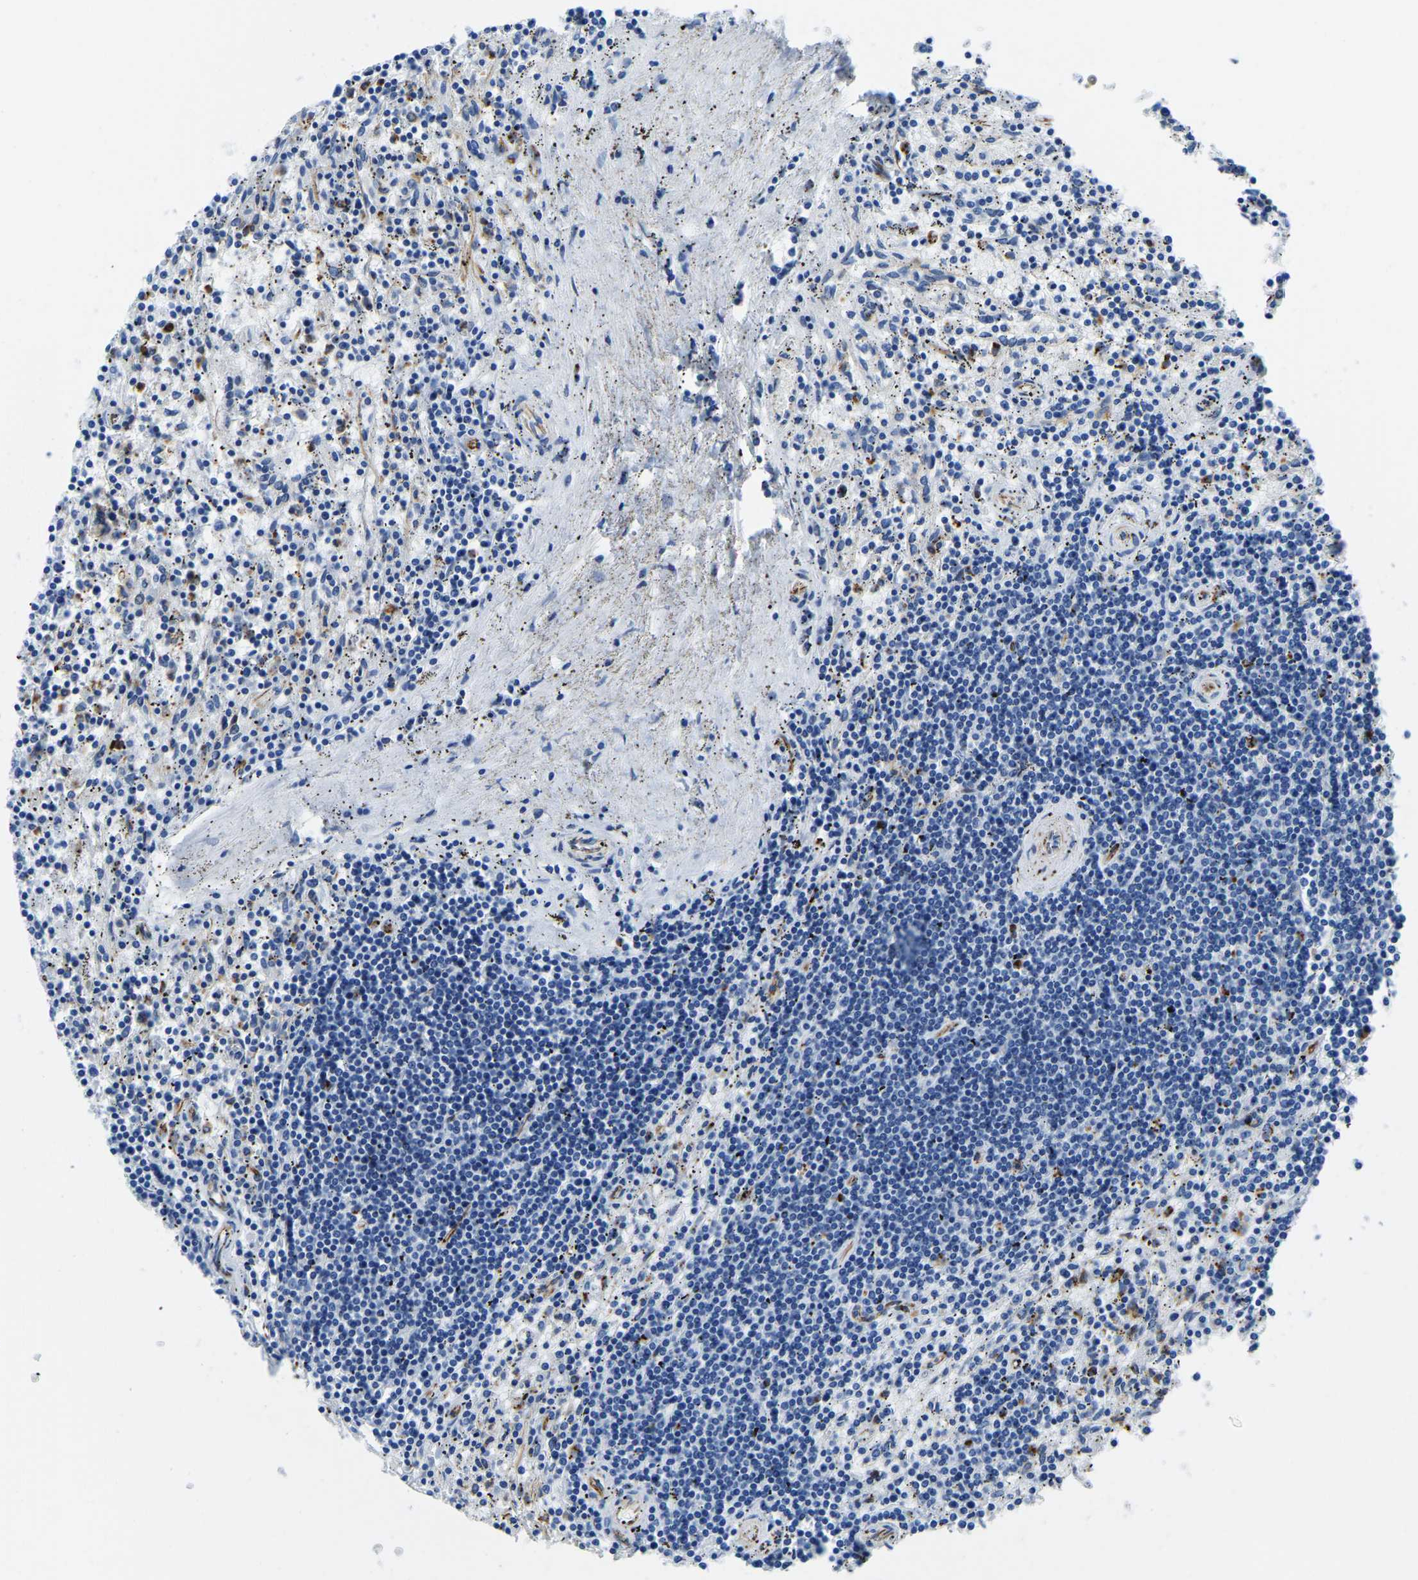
{"staining": {"intensity": "negative", "quantity": "none", "location": "none"}, "tissue": "lymphoma", "cell_type": "Tumor cells", "image_type": "cancer", "snomed": [{"axis": "morphology", "description": "Malignant lymphoma, non-Hodgkin's type, Low grade"}, {"axis": "topography", "description": "Spleen"}], "caption": "This is a photomicrograph of IHC staining of malignant lymphoma, non-Hodgkin's type (low-grade), which shows no expression in tumor cells. (DAB immunohistochemistry (IHC) with hematoxylin counter stain).", "gene": "MS4A3", "patient": {"sex": "male", "age": 76}}